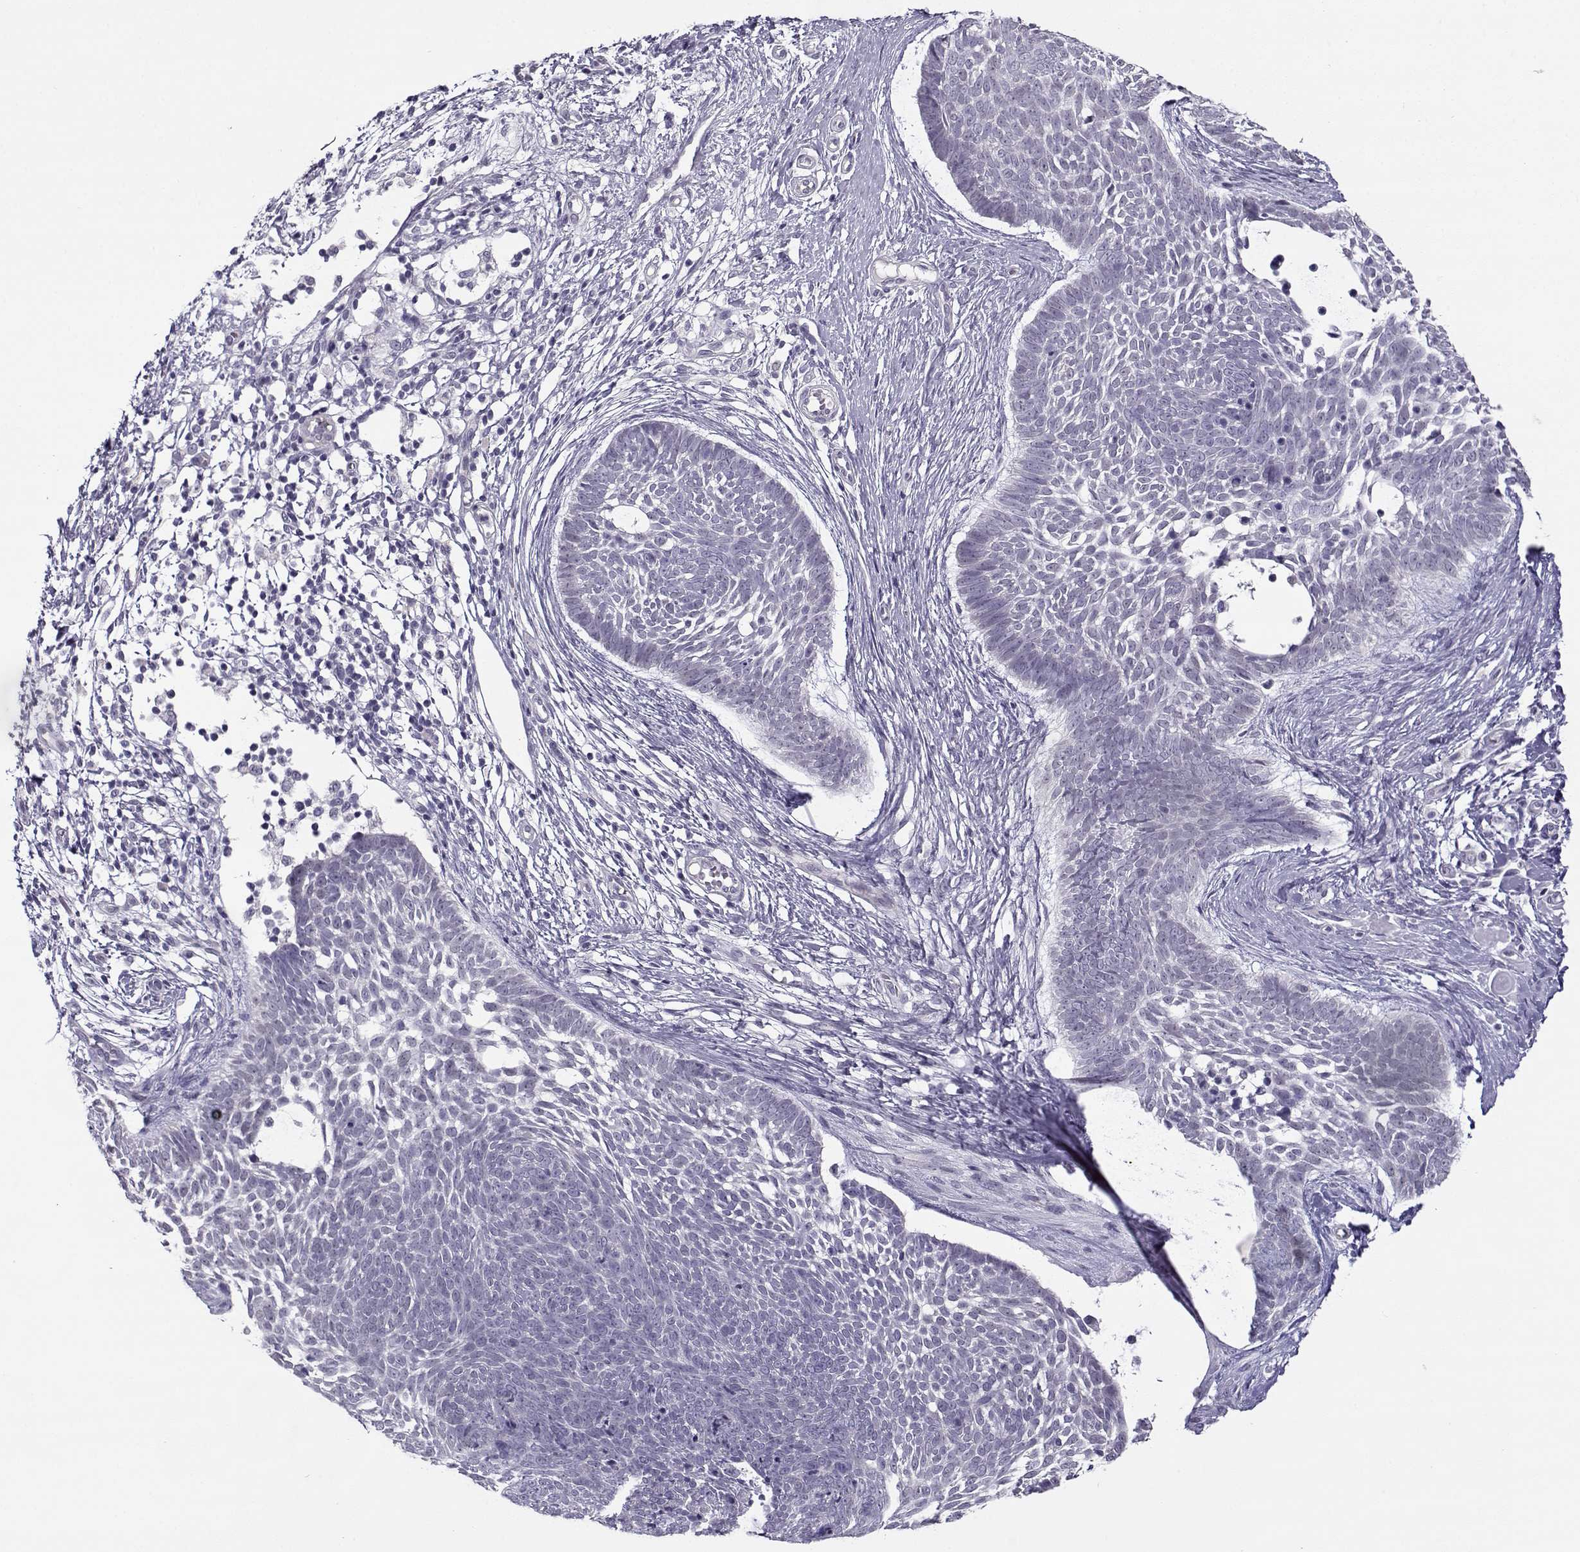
{"staining": {"intensity": "negative", "quantity": "none", "location": "none"}, "tissue": "skin cancer", "cell_type": "Tumor cells", "image_type": "cancer", "snomed": [{"axis": "morphology", "description": "Basal cell carcinoma"}, {"axis": "topography", "description": "Skin"}], "caption": "DAB (3,3'-diaminobenzidine) immunohistochemical staining of human basal cell carcinoma (skin) demonstrates no significant staining in tumor cells.", "gene": "TEX55", "patient": {"sex": "male", "age": 85}}